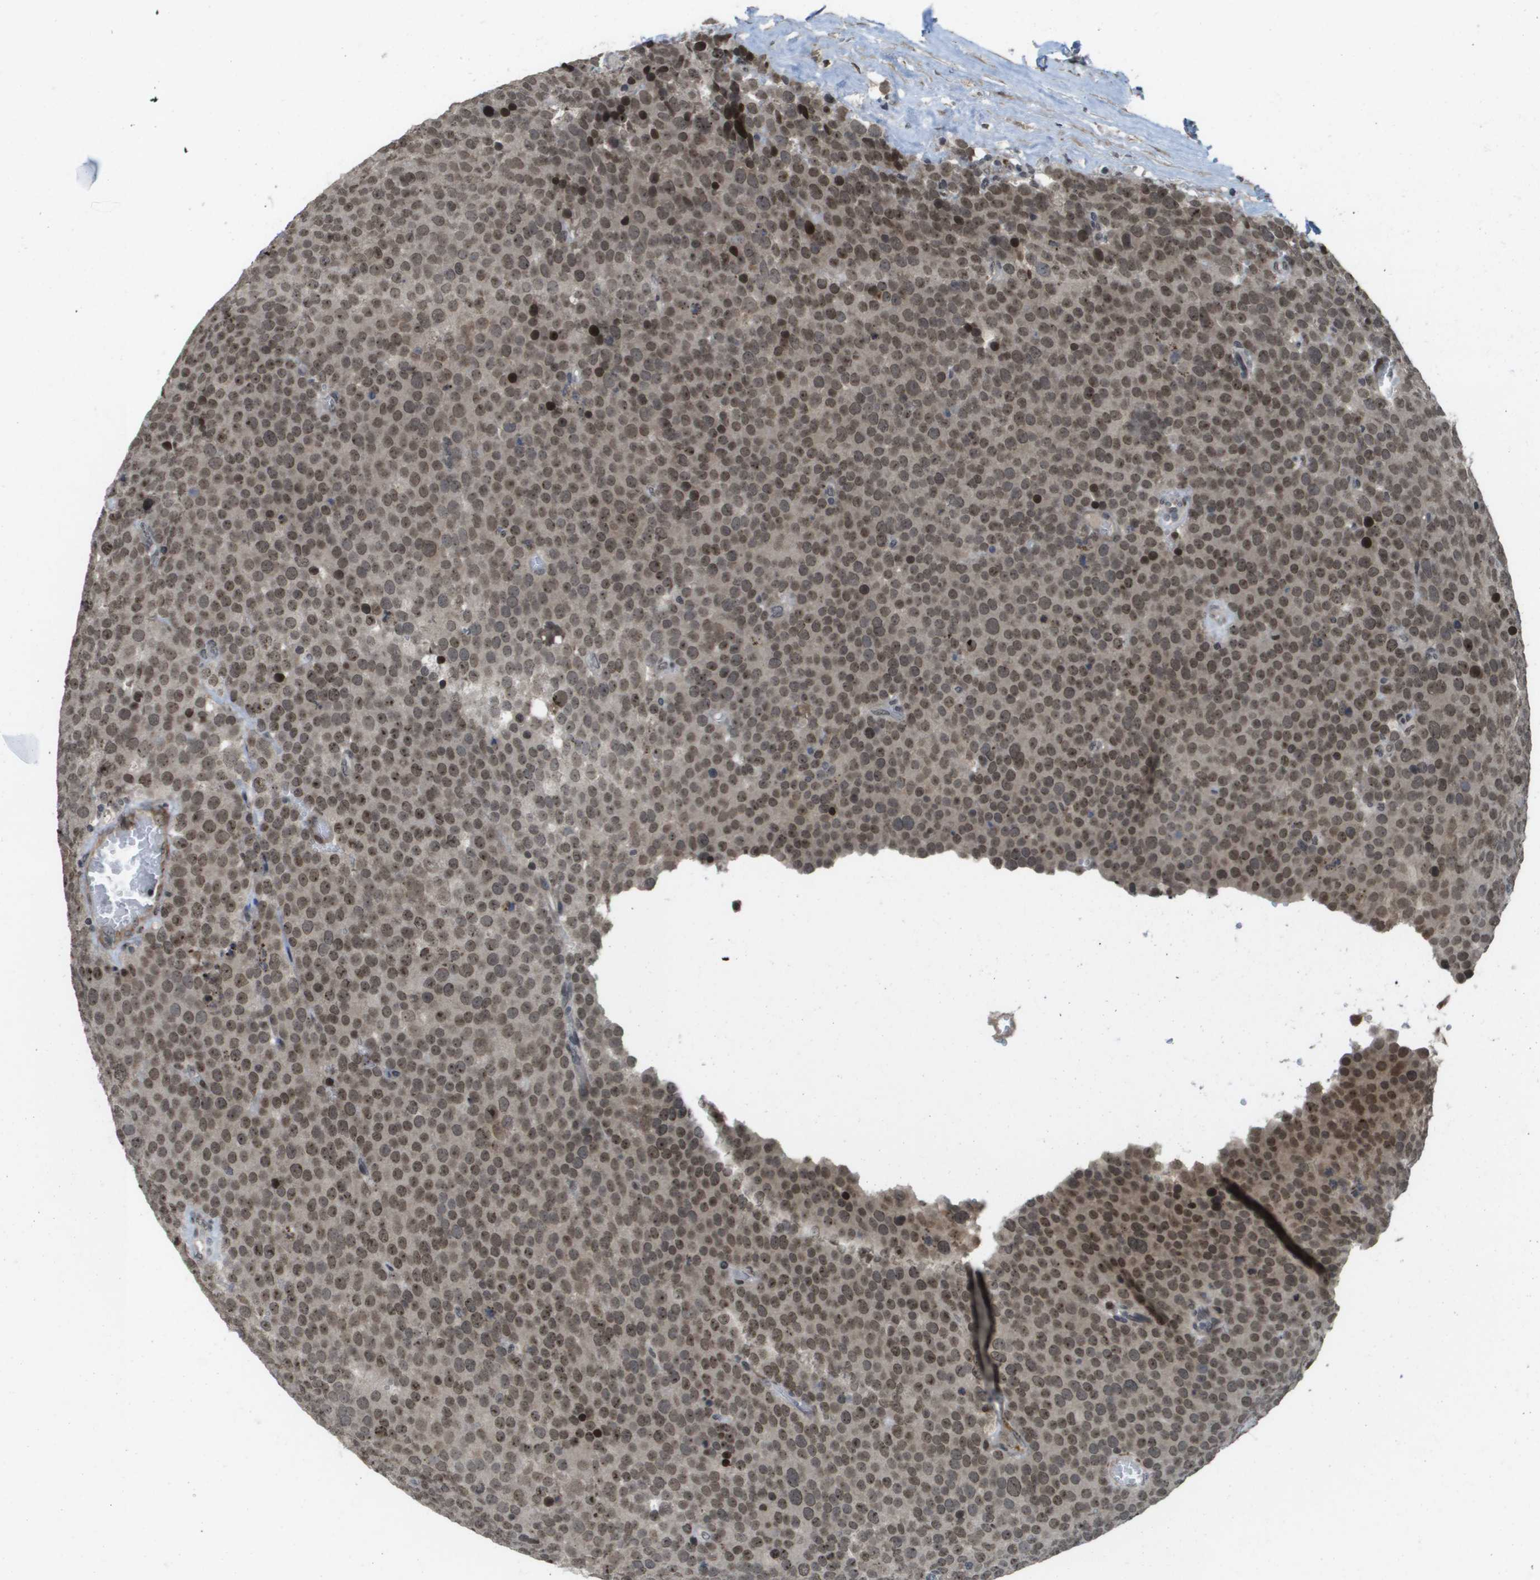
{"staining": {"intensity": "moderate", "quantity": ">75%", "location": "nuclear"}, "tissue": "testis cancer", "cell_type": "Tumor cells", "image_type": "cancer", "snomed": [{"axis": "morphology", "description": "Normal tissue, NOS"}, {"axis": "morphology", "description": "Seminoma, NOS"}, {"axis": "topography", "description": "Testis"}], "caption": "This micrograph reveals immunohistochemistry staining of human testis cancer (seminoma), with medium moderate nuclear staining in approximately >75% of tumor cells.", "gene": "KAT5", "patient": {"sex": "male", "age": 71}}